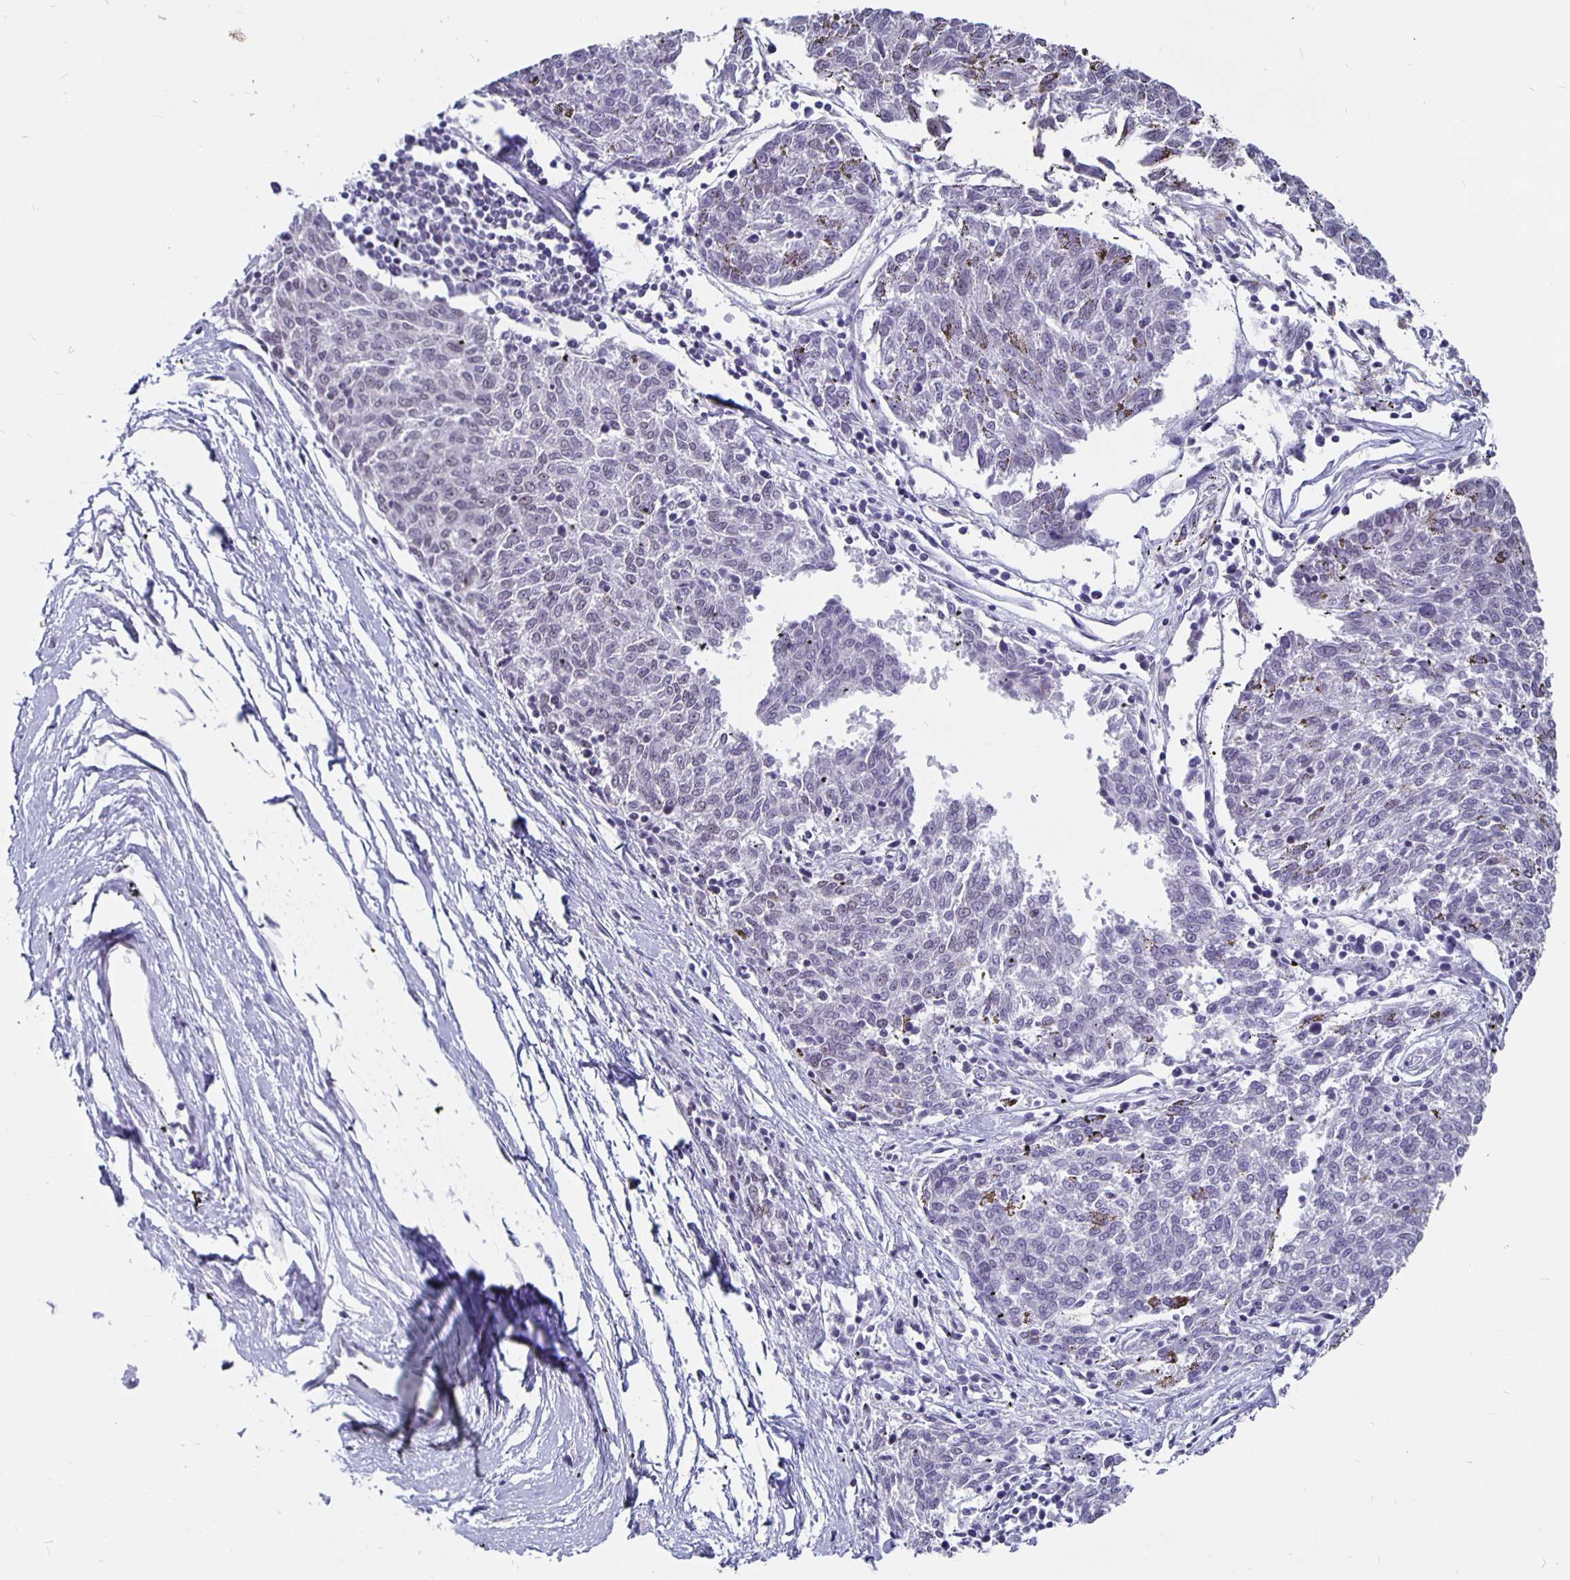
{"staining": {"intensity": "weak", "quantity": "25%-75%", "location": "nuclear"}, "tissue": "melanoma", "cell_type": "Tumor cells", "image_type": "cancer", "snomed": [{"axis": "morphology", "description": "Malignant melanoma, NOS"}, {"axis": "topography", "description": "Skin"}], "caption": "Protein staining of melanoma tissue displays weak nuclear staining in approximately 25%-75% of tumor cells.", "gene": "PBX2", "patient": {"sex": "female", "age": 72}}